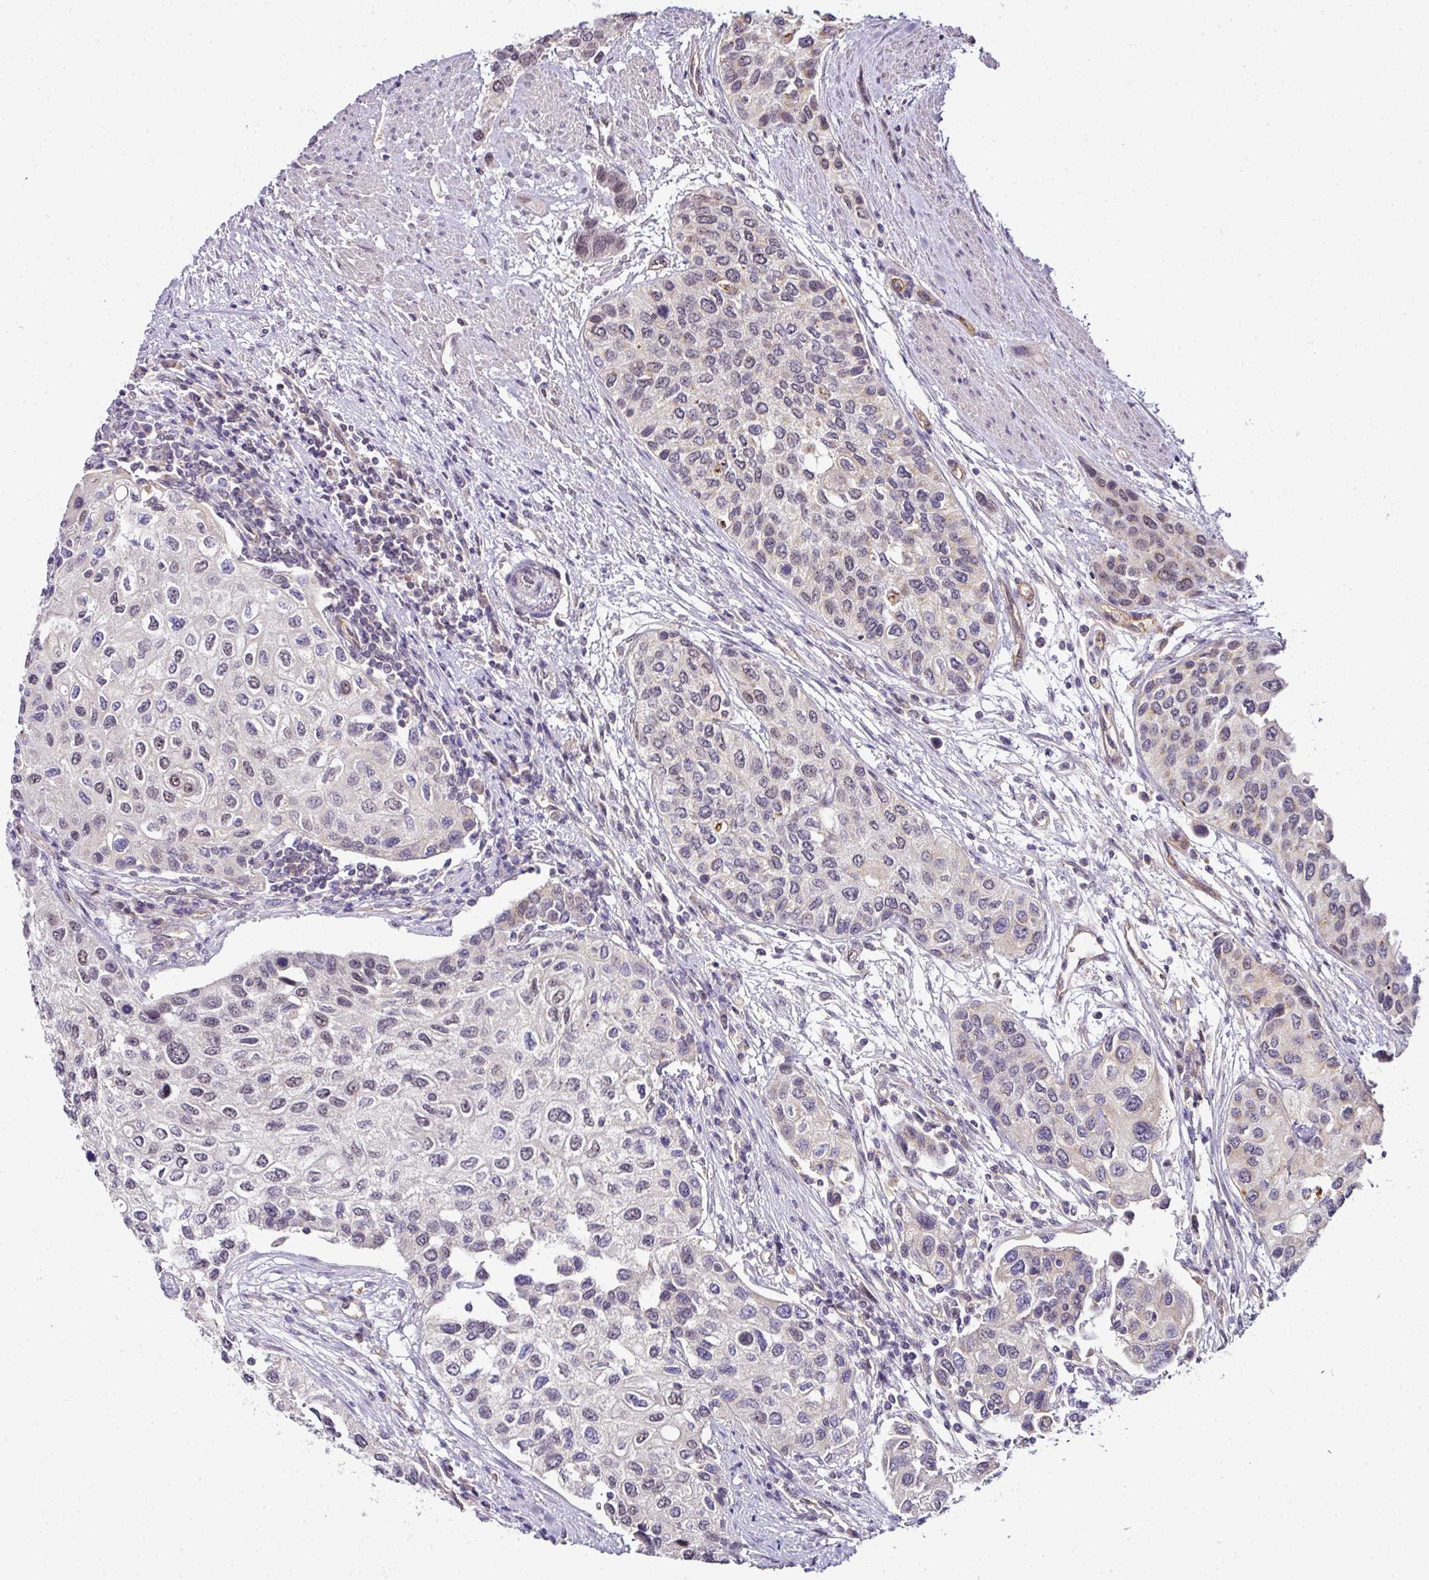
{"staining": {"intensity": "negative", "quantity": "none", "location": "none"}, "tissue": "urothelial cancer", "cell_type": "Tumor cells", "image_type": "cancer", "snomed": [{"axis": "morphology", "description": "Normal tissue, NOS"}, {"axis": "morphology", "description": "Urothelial carcinoma, High grade"}, {"axis": "topography", "description": "Vascular tissue"}, {"axis": "topography", "description": "Urinary bladder"}], "caption": "Immunohistochemical staining of human urothelial carcinoma (high-grade) displays no significant positivity in tumor cells.", "gene": "NAPSA", "patient": {"sex": "female", "age": 56}}